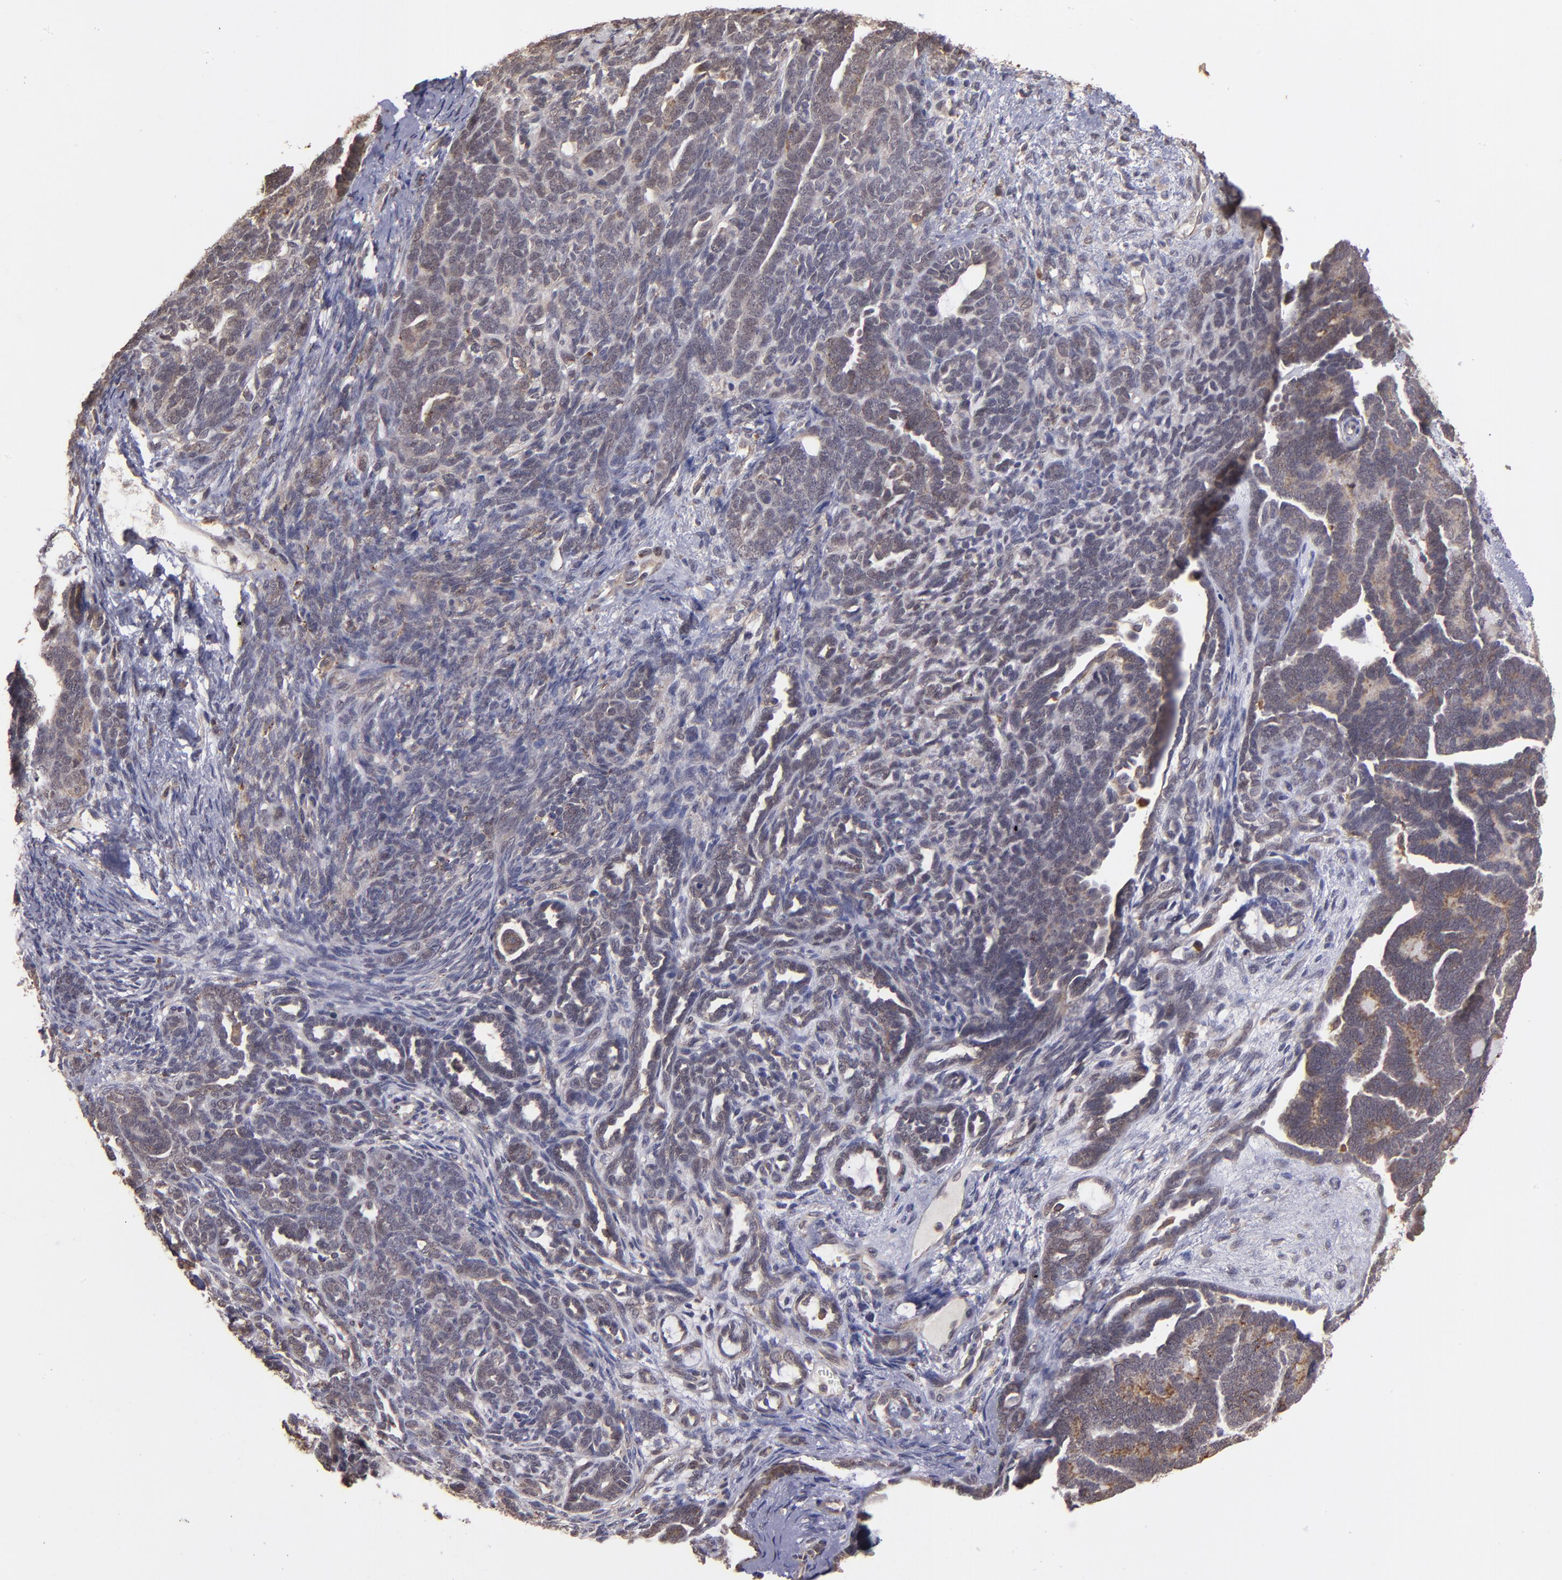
{"staining": {"intensity": "moderate", "quantity": "25%-75%", "location": "cytoplasmic/membranous"}, "tissue": "endometrial cancer", "cell_type": "Tumor cells", "image_type": "cancer", "snomed": [{"axis": "morphology", "description": "Neoplasm, malignant, NOS"}, {"axis": "topography", "description": "Endometrium"}], "caption": "Human endometrial cancer stained for a protein (brown) exhibits moderate cytoplasmic/membranous positive positivity in about 25%-75% of tumor cells.", "gene": "SIPA1L1", "patient": {"sex": "female", "age": 74}}